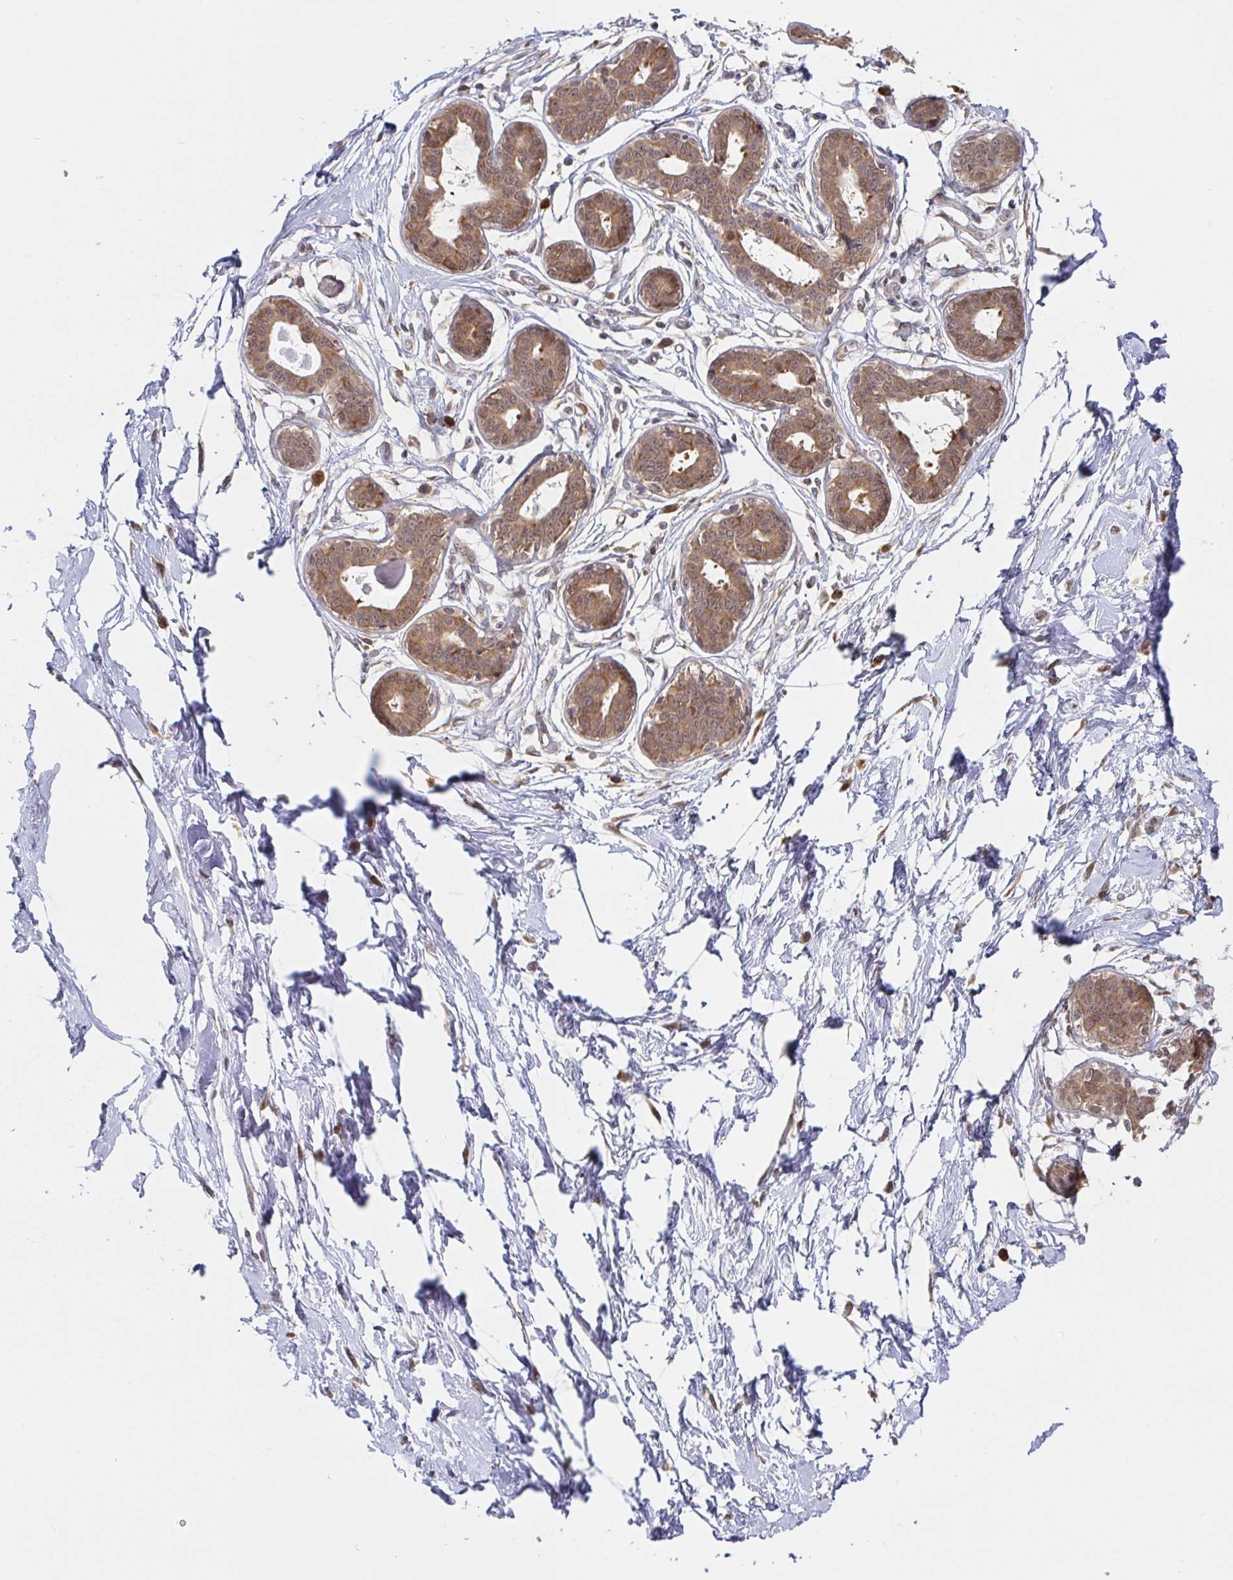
{"staining": {"intensity": "negative", "quantity": "none", "location": "none"}, "tissue": "breast", "cell_type": "Adipocytes", "image_type": "normal", "snomed": [{"axis": "morphology", "description": "Normal tissue, NOS"}, {"axis": "topography", "description": "Breast"}], "caption": "There is no significant staining in adipocytes of breast. Nuclei are stained in blue.", "gene": "ALG1L2", "patient": {"sex": "female", "age": 45}}